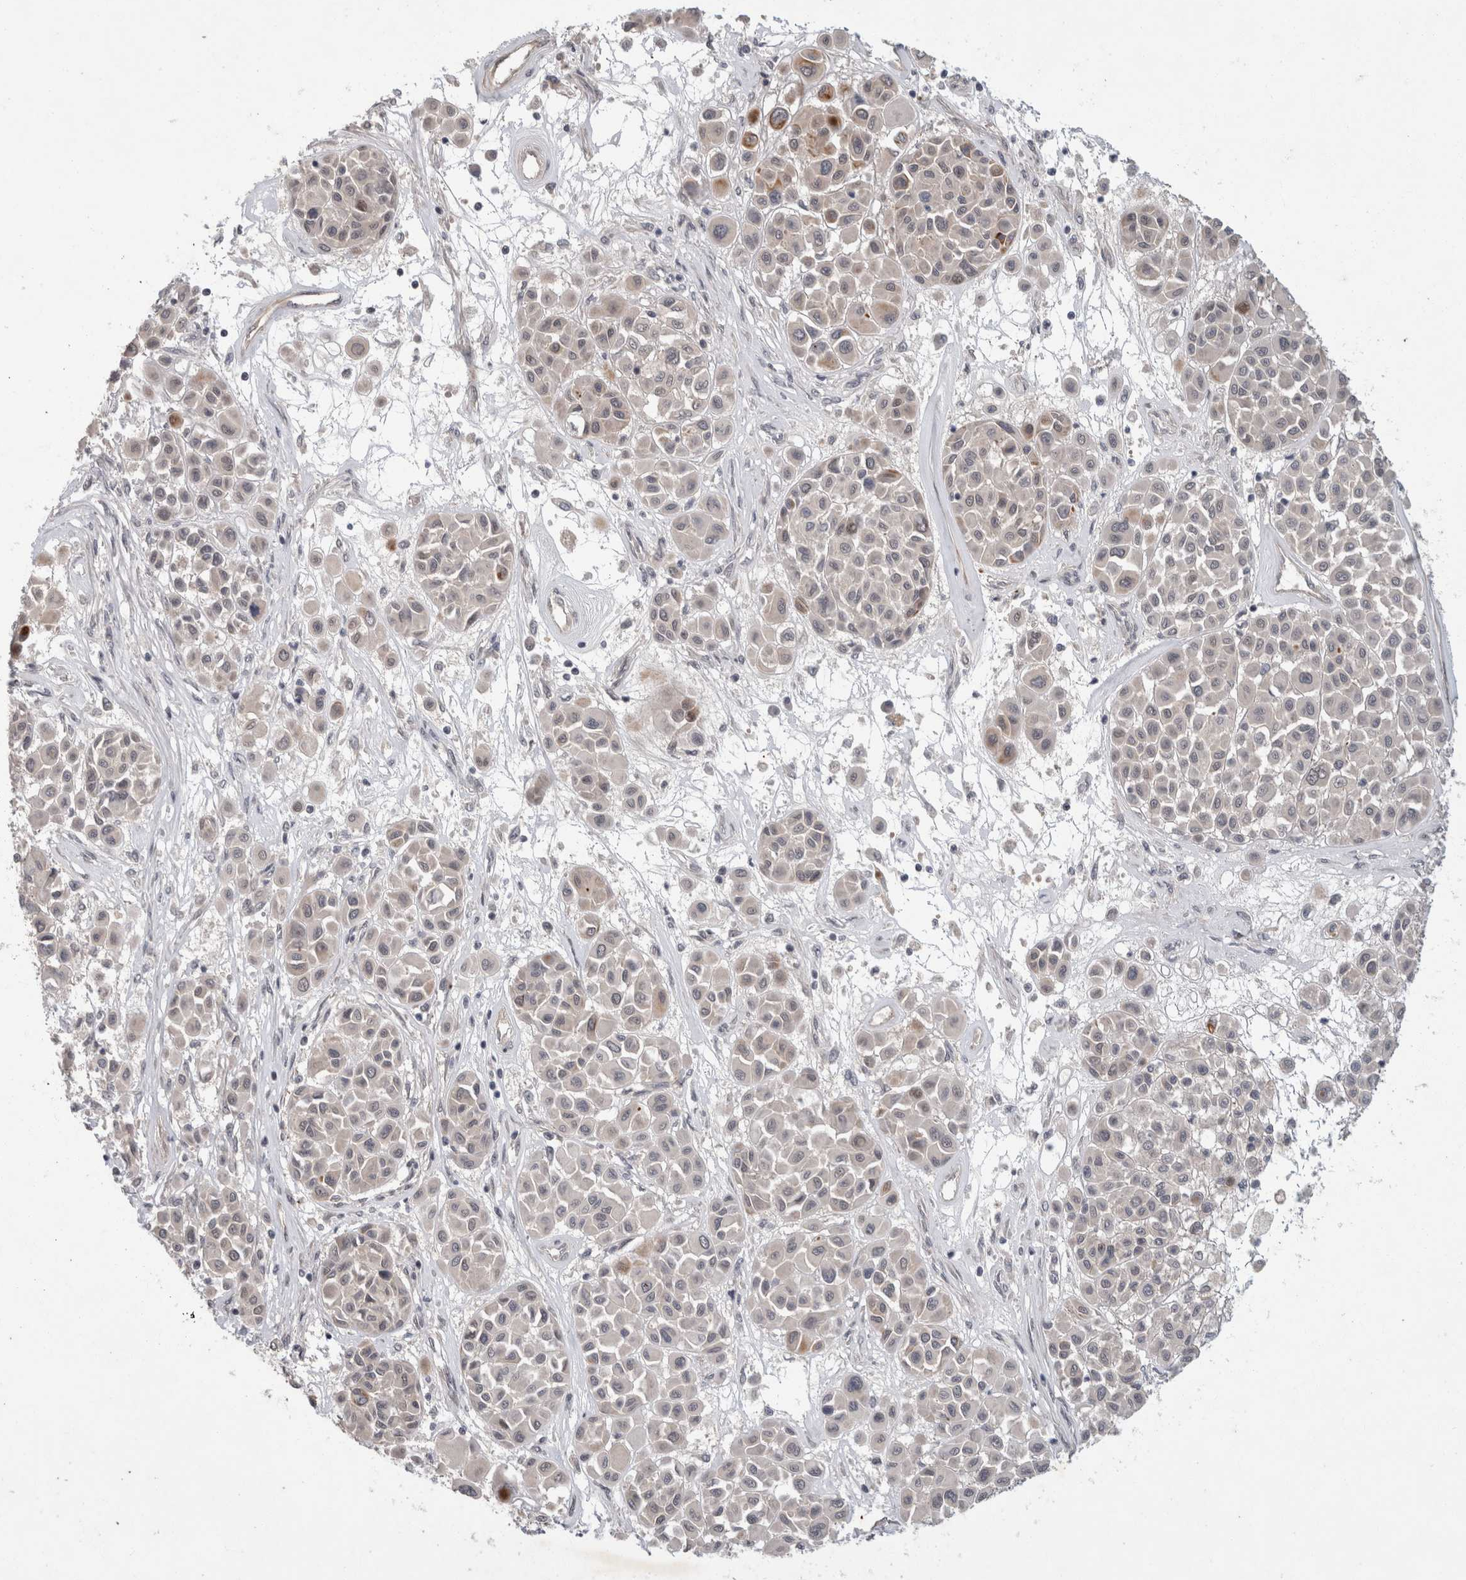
{"staining": {"intensity": "weak", "quantity": "<25%", "location": "cytoplasmic/membranous"}, "tissue": "melanoma", "cell_type": "Tumor cells", "image_type": "cancer", "snomed": [{"axis": "morphology", "description": "Malignant melanoma, Metastatic site"}, {"axis": "topography", "description": "Soft tissue"}], "caption": "IHC of melanoma demonstrates no staining in tumor cells. Brightfield microscopy of immunohistochemistry stained with DAB (brown) and hematoxylin (blue), captured at high magnification.", "gene": "CRISPLD1", "patient": {"sex": "male", "age": 41}}